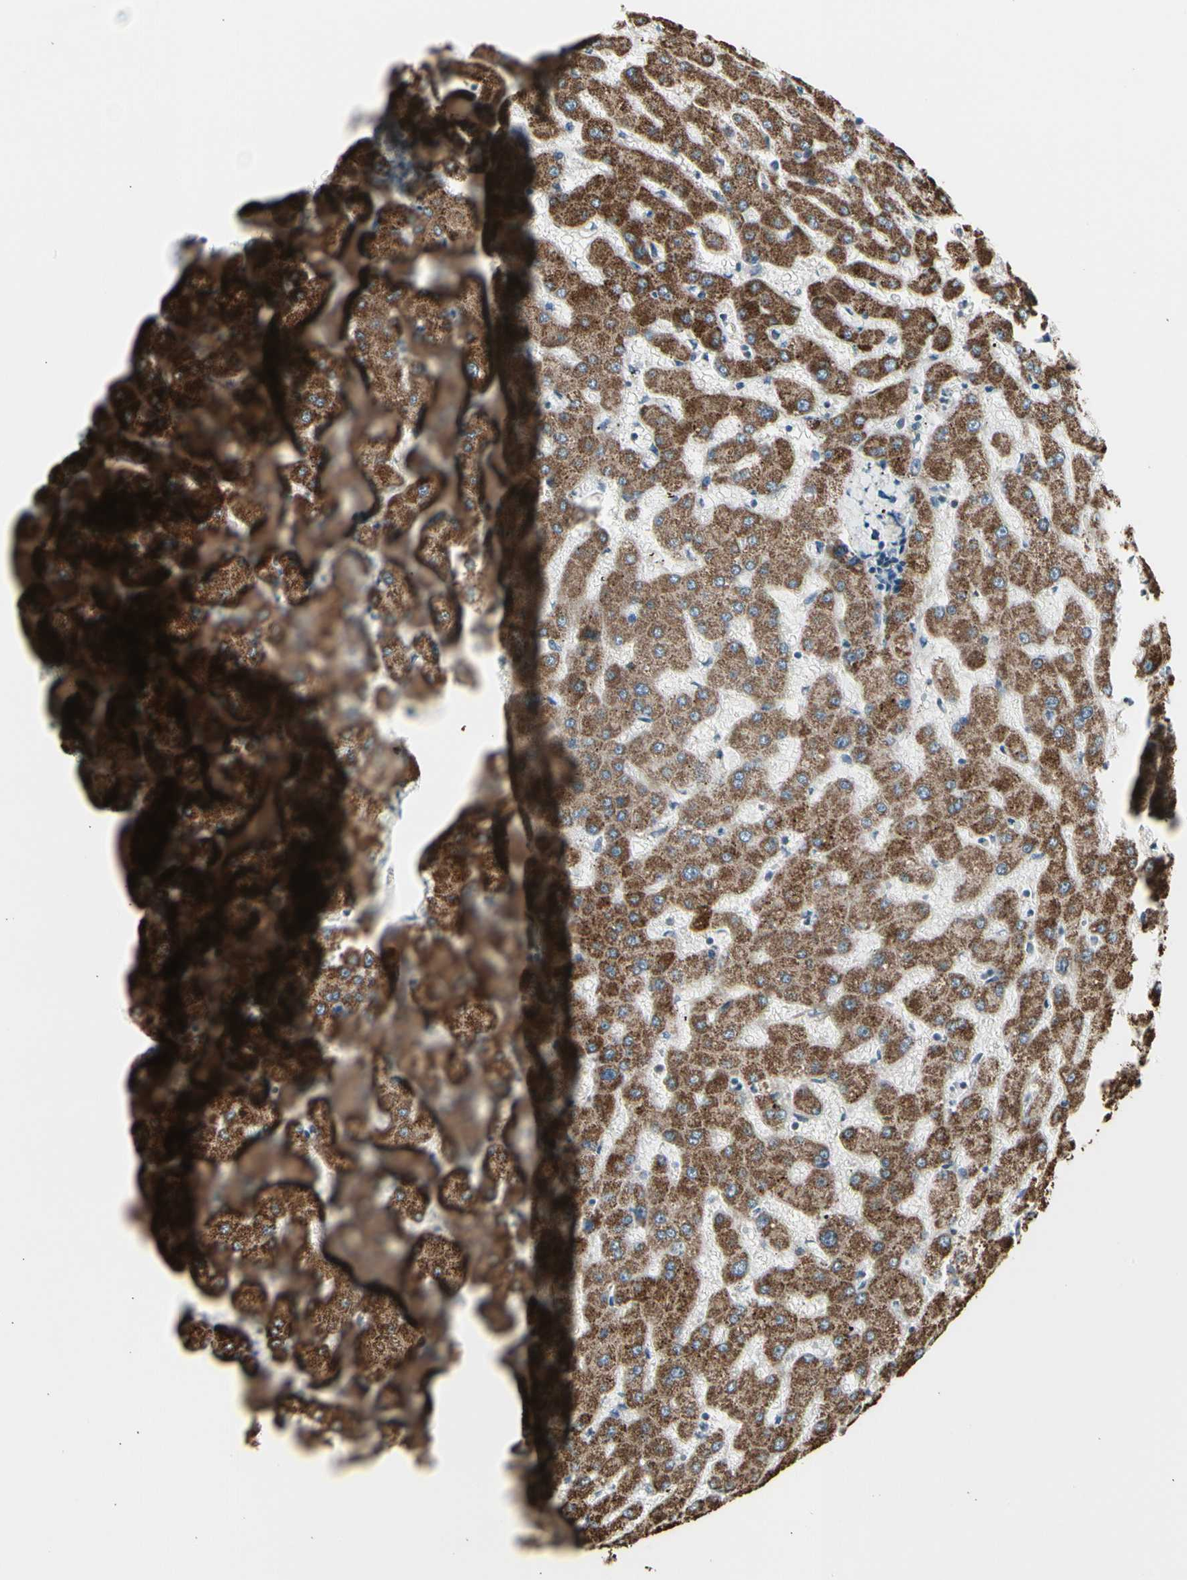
{"staining": {"intensity": "negative", "quantity": "none", "location": "none"}, "tissue": "liver", "cell_type": "Cholangiocytes", "image_type": "normal", "snomed": [{"axis": "morphology", "description": "Normal tissue, NOS"}, {"axis": "topography", "description": "Liver"}], "caption": "This micrograph is of unremarkable liver stained with immunohistochemistry to label a protein in brown with the nuclei are counter-stained blue. There is no positivity in cholangiocytes. Nuclei are stained in blue.", "gene": "TMEM176A", "patient": {"sex": "female", "age": 63}}